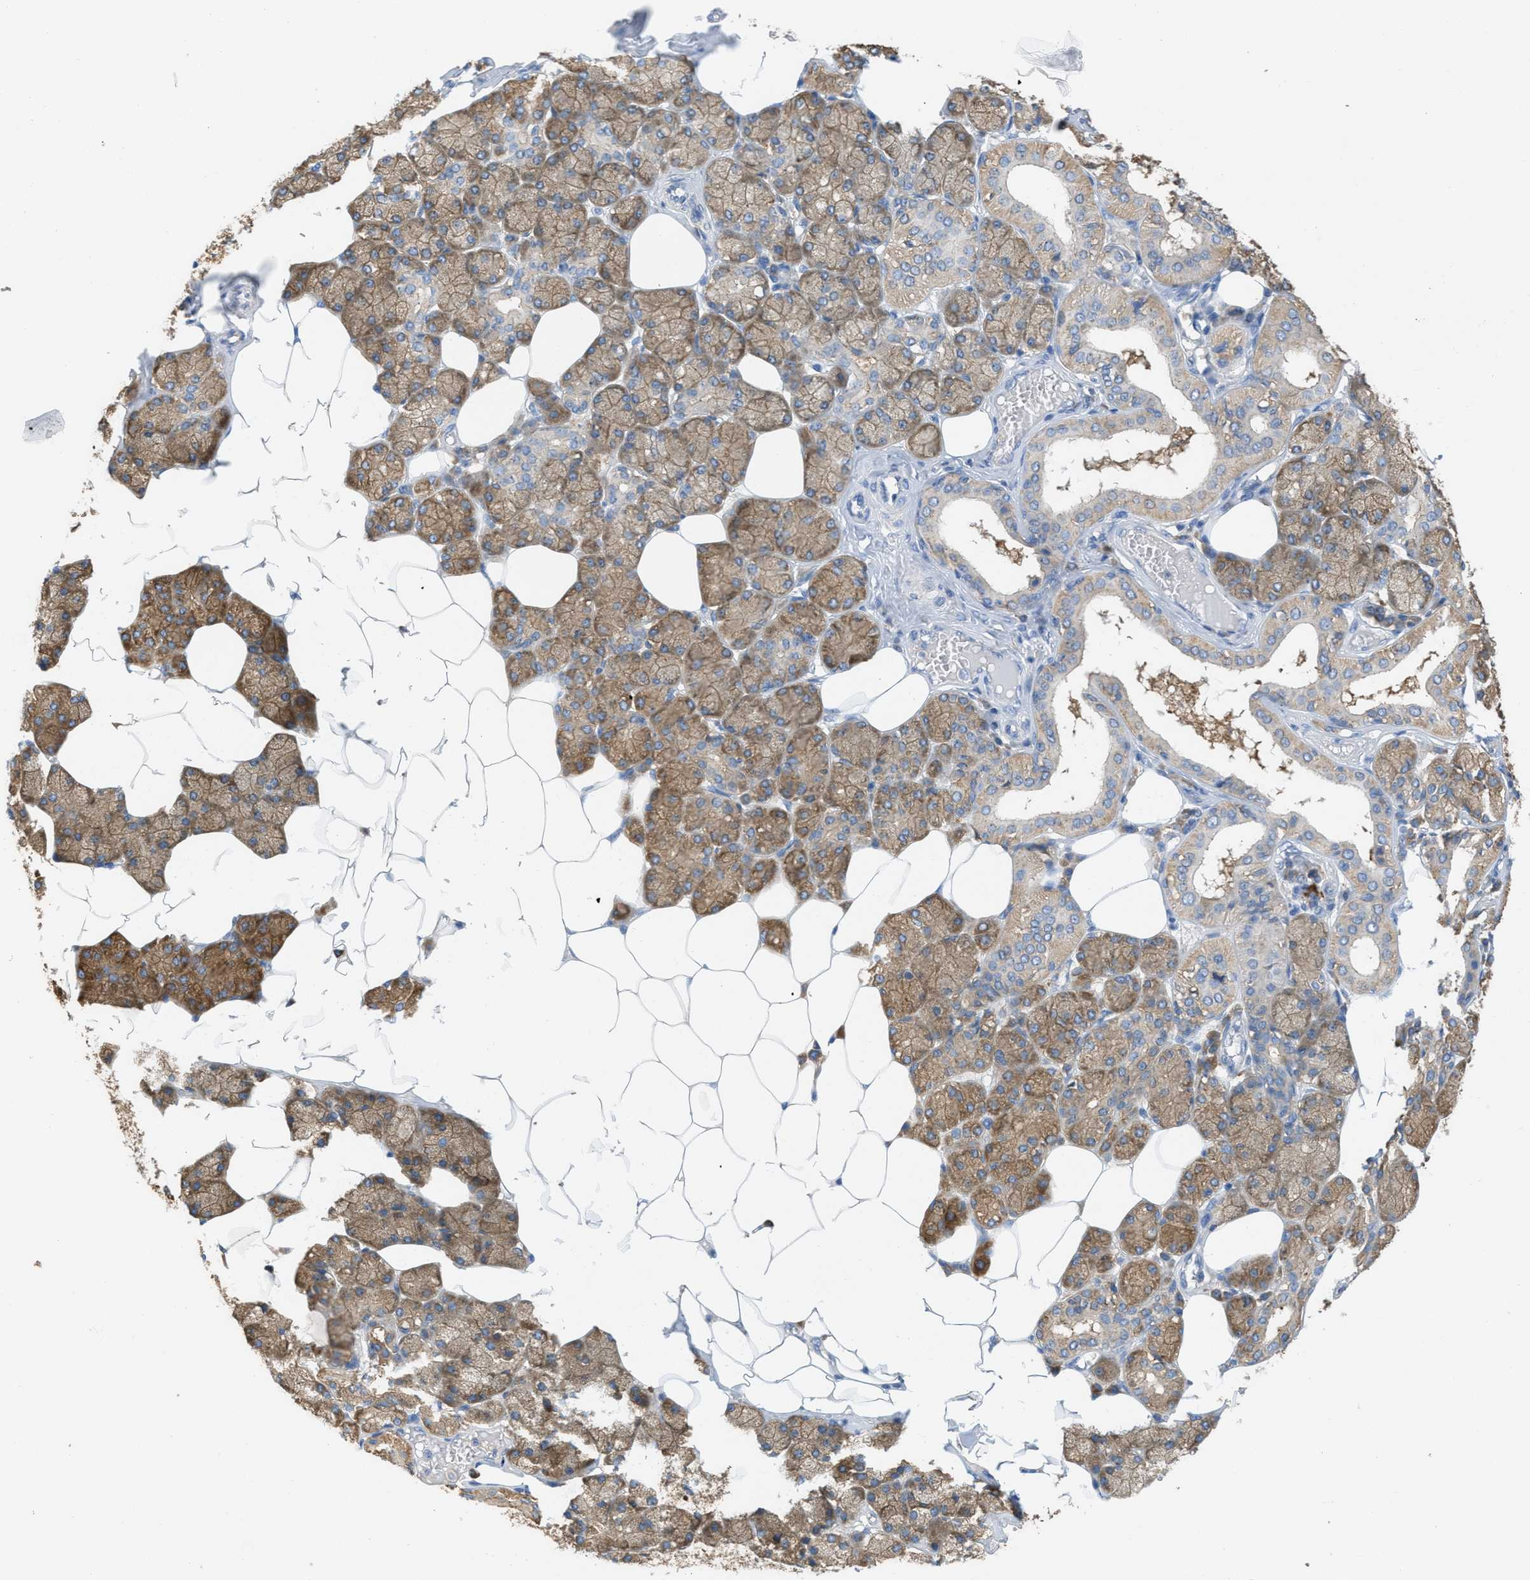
{"staining": {"intensity": "moderate", "quantity": ">75%", "location": "cytoplasmic/membranous"}, "tissue": "salivary gland", "cell_type": "Glandular cells", "image_type": "normal", "snomed": [{"axis": "morphology", "description": "Normal tissue, NOS"}, {"axis": "topography", "description": "Salivary gland"}], "caption": "Immunohistochemistry photomicrograph of normal human salivary gland stained for a protein (brown), which demonstrates medium levels of moderate cytoplasmic/membranous positivity in approximately >75% of glandular cells.", "gene": "UBA5", "patient": {"sex": "male", "age": 62}}